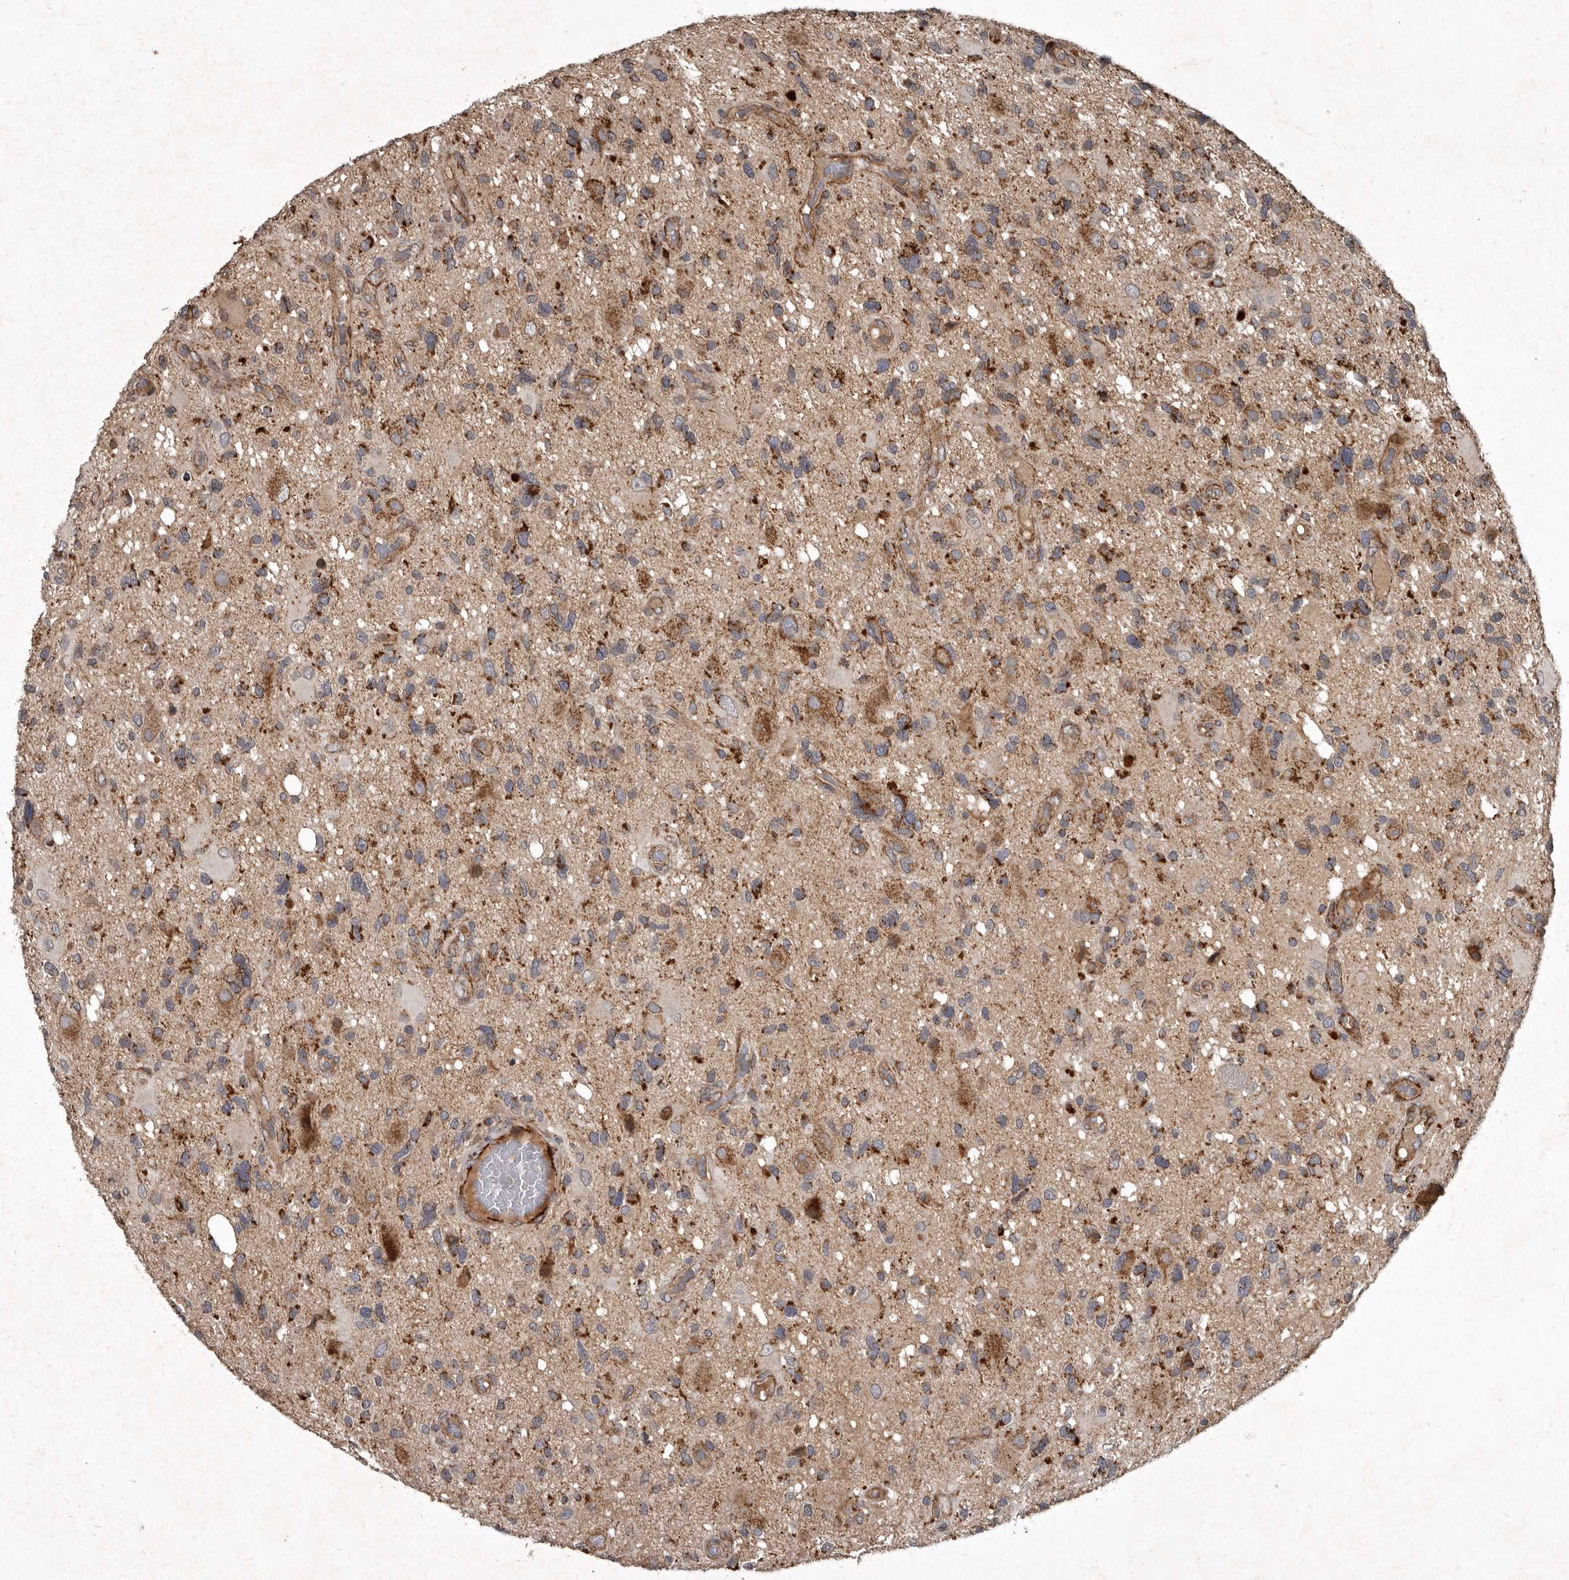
{"staining": {"intensity": "moderate", "quantity": ">75%", "location": "cytoplasmic/membranous"}, "tissue": "glioma", "cell_type": "Tumor cells", "image_type": "cancer", "snomed": [{"axis": "morphology", "description": "Glioma, malignant, High grade"}, {"axis": "topography", "description": "Brain"}], "caption": "This histopathology image exhibits IHC staining of high-grade glioma (malignant), with medium moderate cytoplasmic/membranous positivity in approximately >75% of tumor cells.", "gene": "MRPS15", "patient": {"sex": "male", "age": 33}}